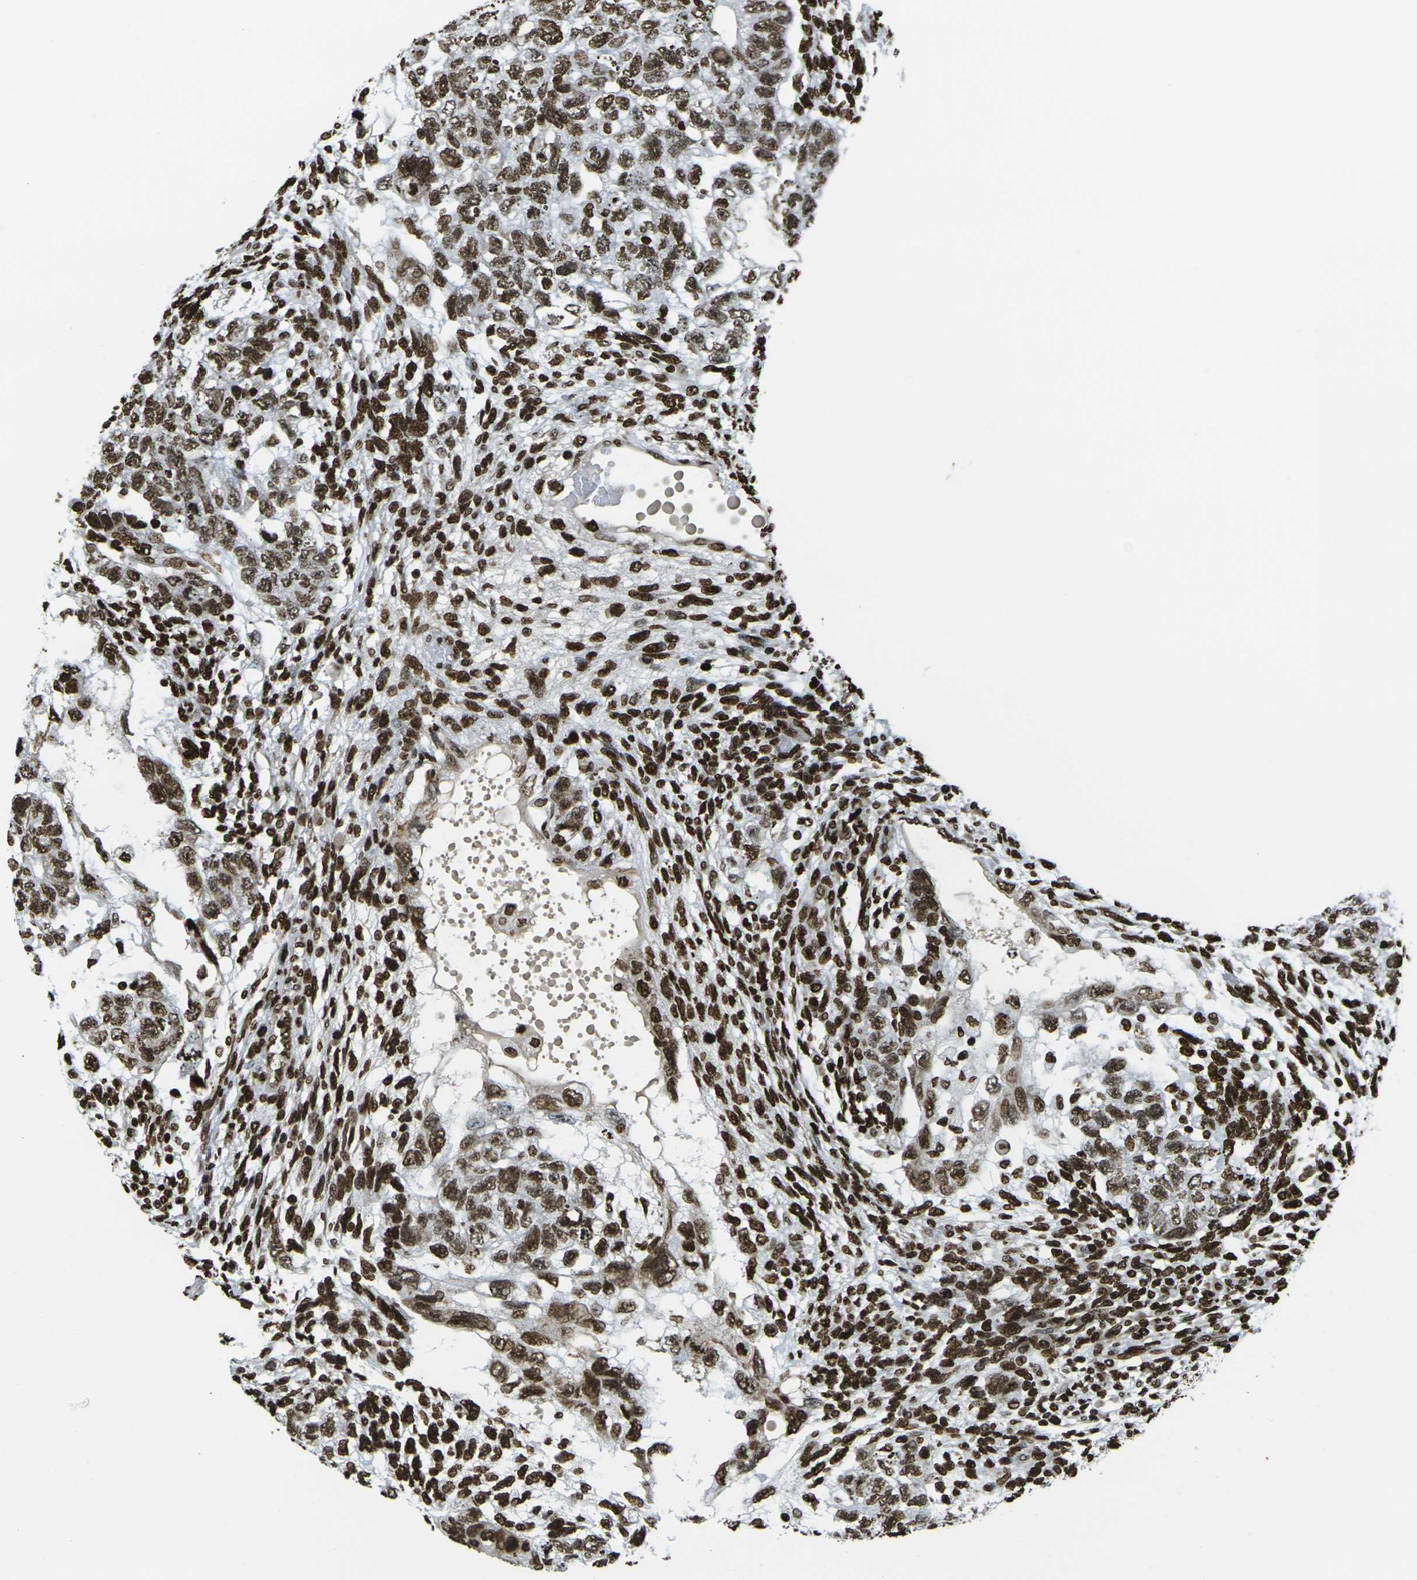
{"staining": {"intensity": "moderate", "quantity": ">75%", "location": "nuclear"}, "tissue": "testis cancer", "cell_type": "Tumor cells", "image_type": "cancer", "snomed": [{"axis": "morphology", "description": "Normal tissue, NOS"}, {"axis": "morphology", "description": "Carcinoma, Embryonal, NOS"}, {"axis": "topography", "description": "Testis"}], "caption": "Approximately >75% of tumor cells in testis cancer (embryonal carcinoma) show moderate nuclear protein staining as visualized by brown immunohistochemical staining.", "gene": "H1-2", "patient": {"sex": "male", "age": 36}}